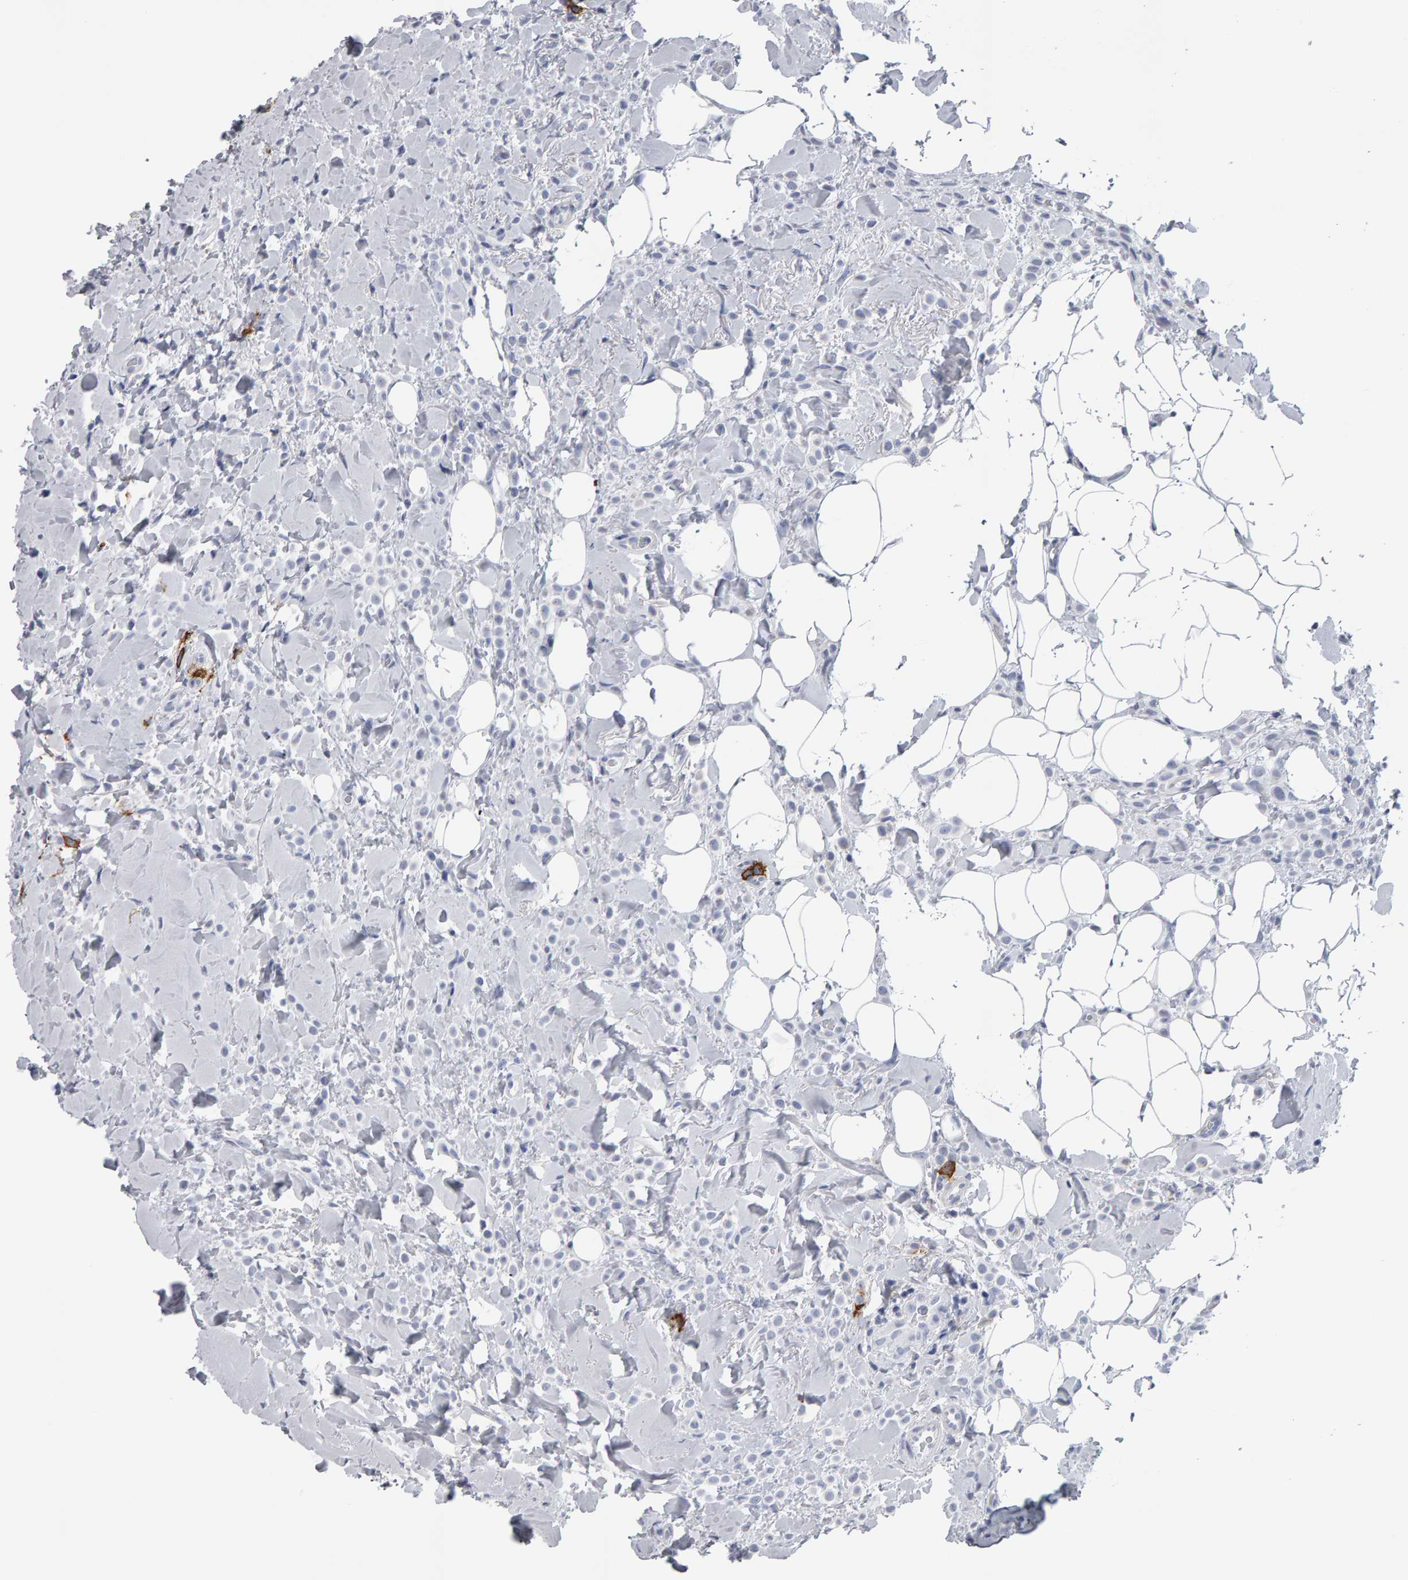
{"staining": {"intensity": "negative", "quantity": "none", "location": "none"}, "tissue": "breast cancer", "cell_type": "Tumor cells", "image_type": "cancer", "snomed": [{"axis": "morphology", "description": "Normal tissue, NOS"}, {"axis": "morphology", "description": "Lobular carcinoma"}, {"axis": "topography", "description": "Breast"}], "caption": "There is no significant positivity in tumor cells of breast cancer.", "gene": "CD38", "patient": {"sex": "female", "age": 50}}